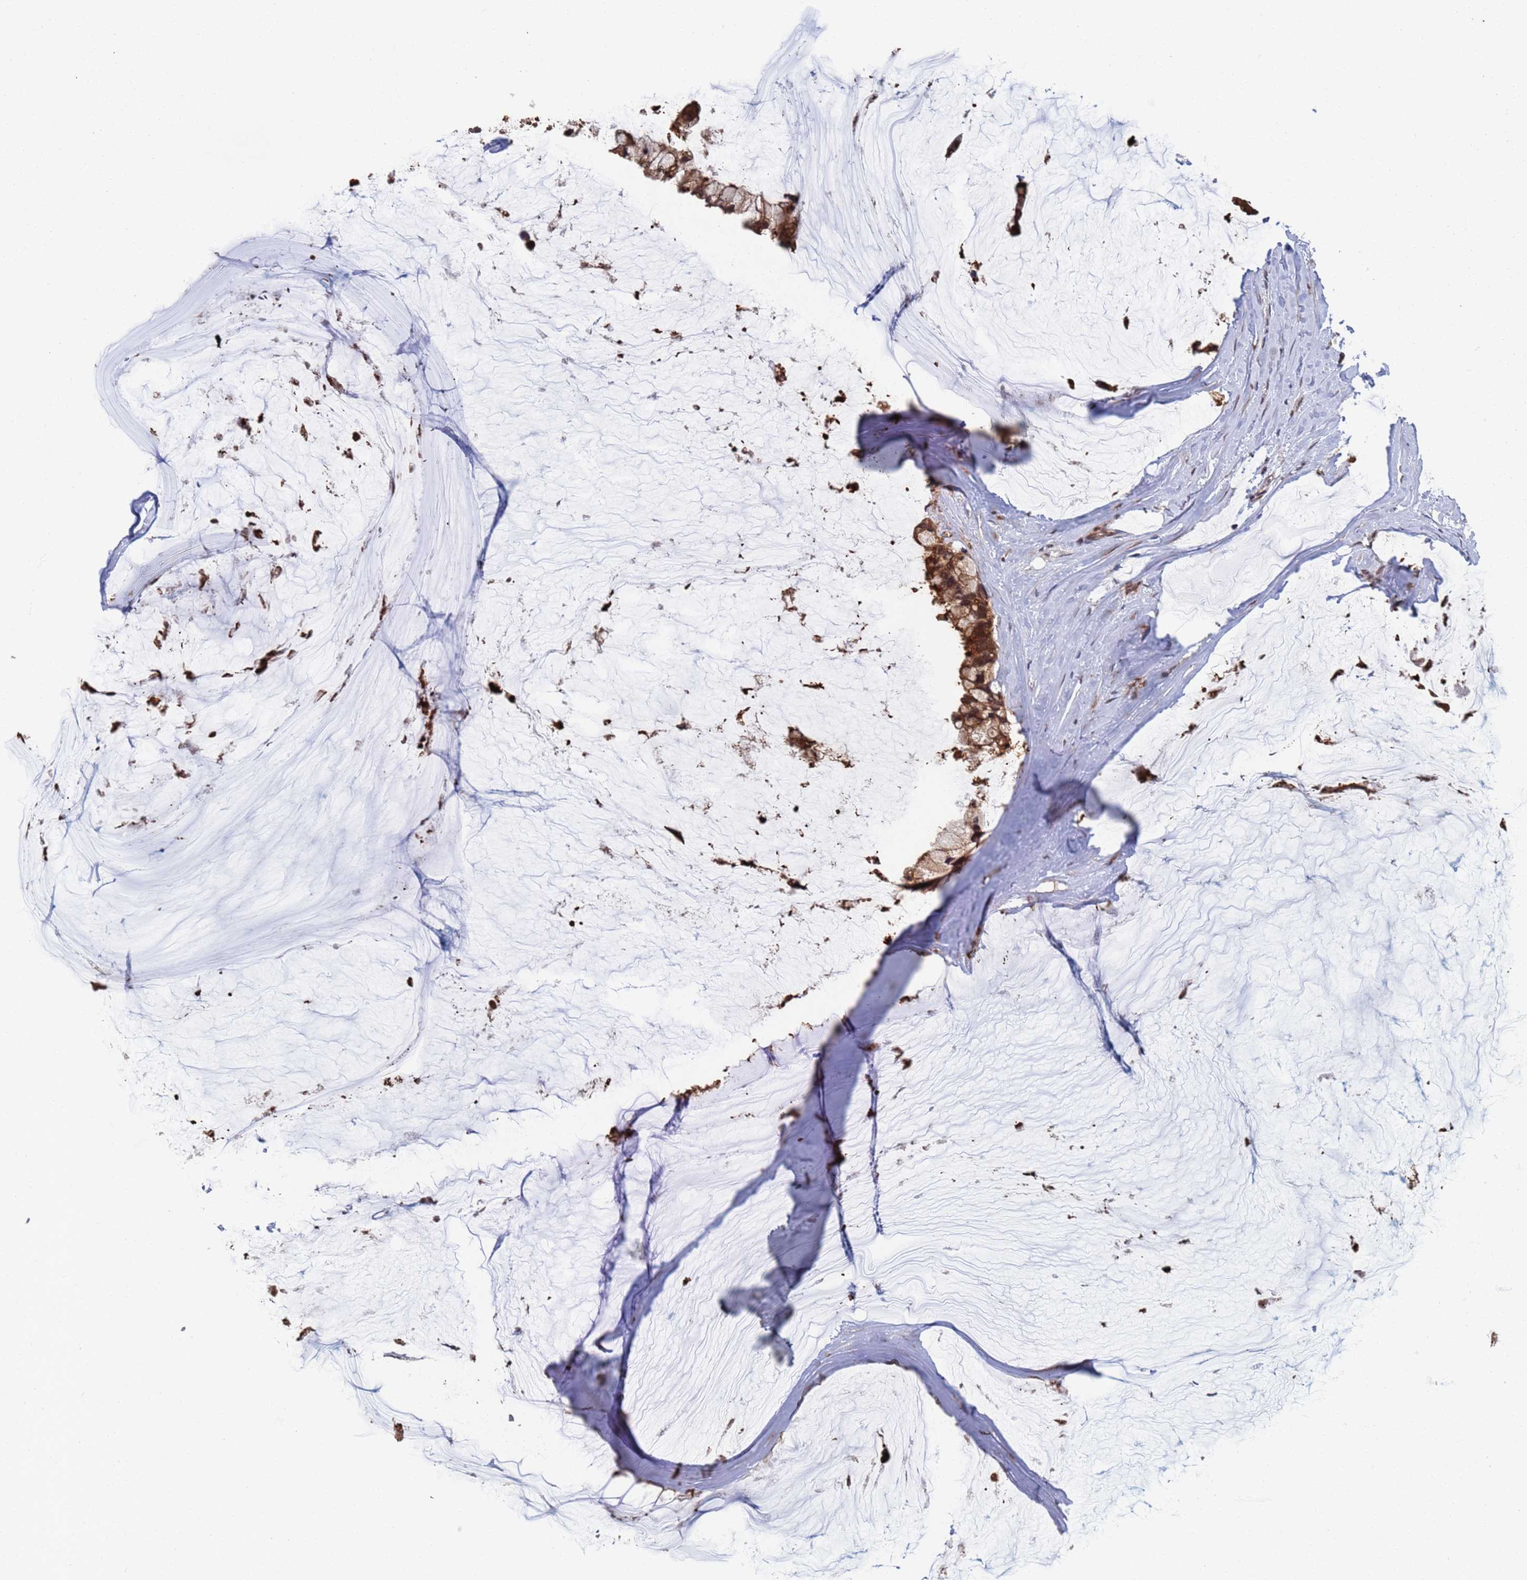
{"staining": {"intensity": "moderate", "quantity": ">75%", "location": "cytoplasmic/membranous"}, "tissue": "ovarian cancer", "cell_type": "Tumor cells", "image_type": "cancer", "snomed": [{"axis": "morphology", "description": "Cystadenocarcinoma, mucinous, NOS"}, {"axis": "topography", "description": "Ovary"}], "caption": "The image reveals immunohistochemical staining of ovarian cancer. There is moderate cytoplasmic/membranous positivity is appreciated in about >75% of tumor cells.", "gene": "FUBP3", "patient": {"sex": "female", "age": 39}}